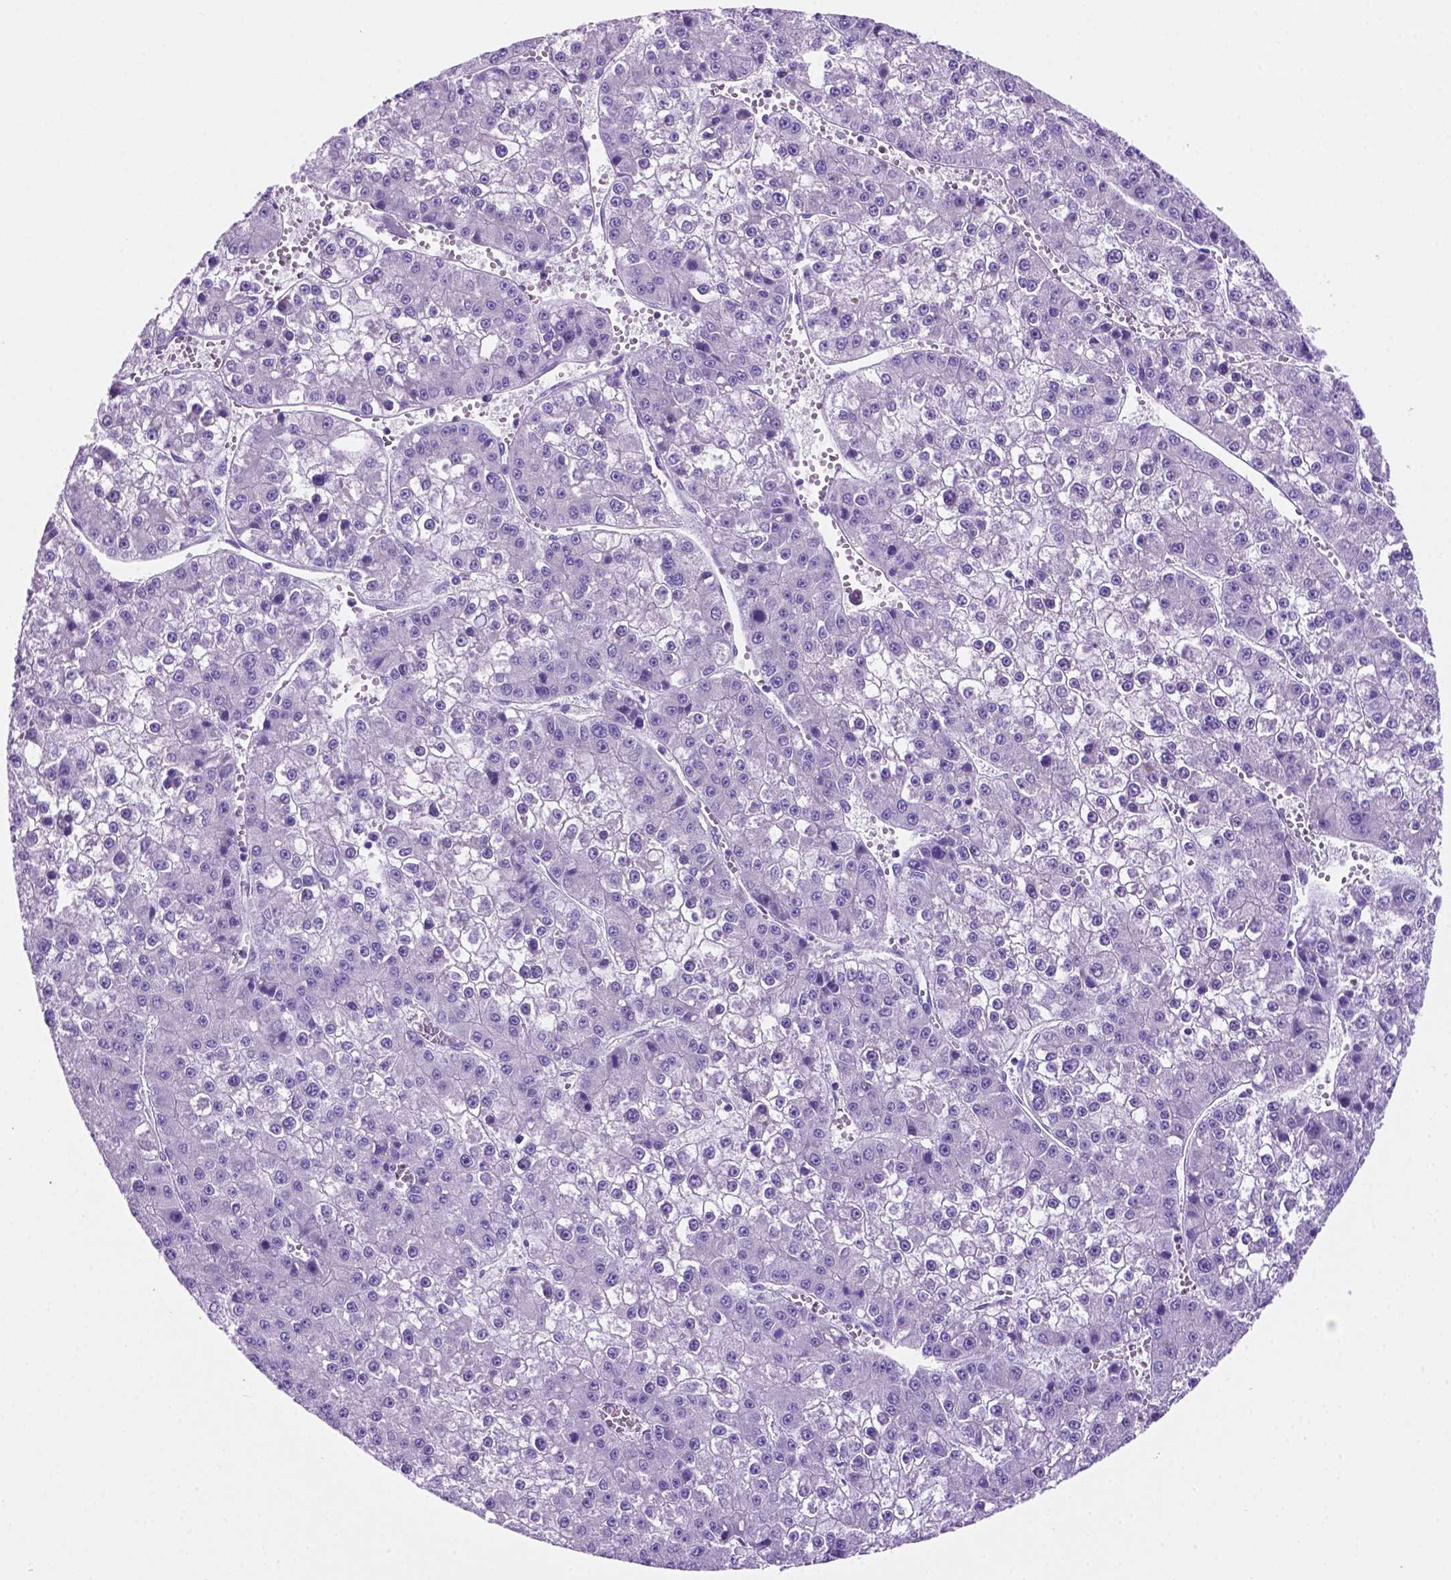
{"staining": {"intensity": "negative", "quantity": "none", "location": "none"}, "tissue": "liver cancer", "cell_type": "Tumor cells", "image_type": "cancer", "snomed": [{"axis": "morphology", "description": "Carcinoma, Hepatocellular, NOS"}, {"axis": "topography", "description": "Liver"}], "caption": "High power microscopy histopathology image of an IHC image of liver hepatocellular carcinoma, revealing no significant expression in tumor cells.", "gene": "TMEM210", "patient": {"sex": "female", "age": 73}}